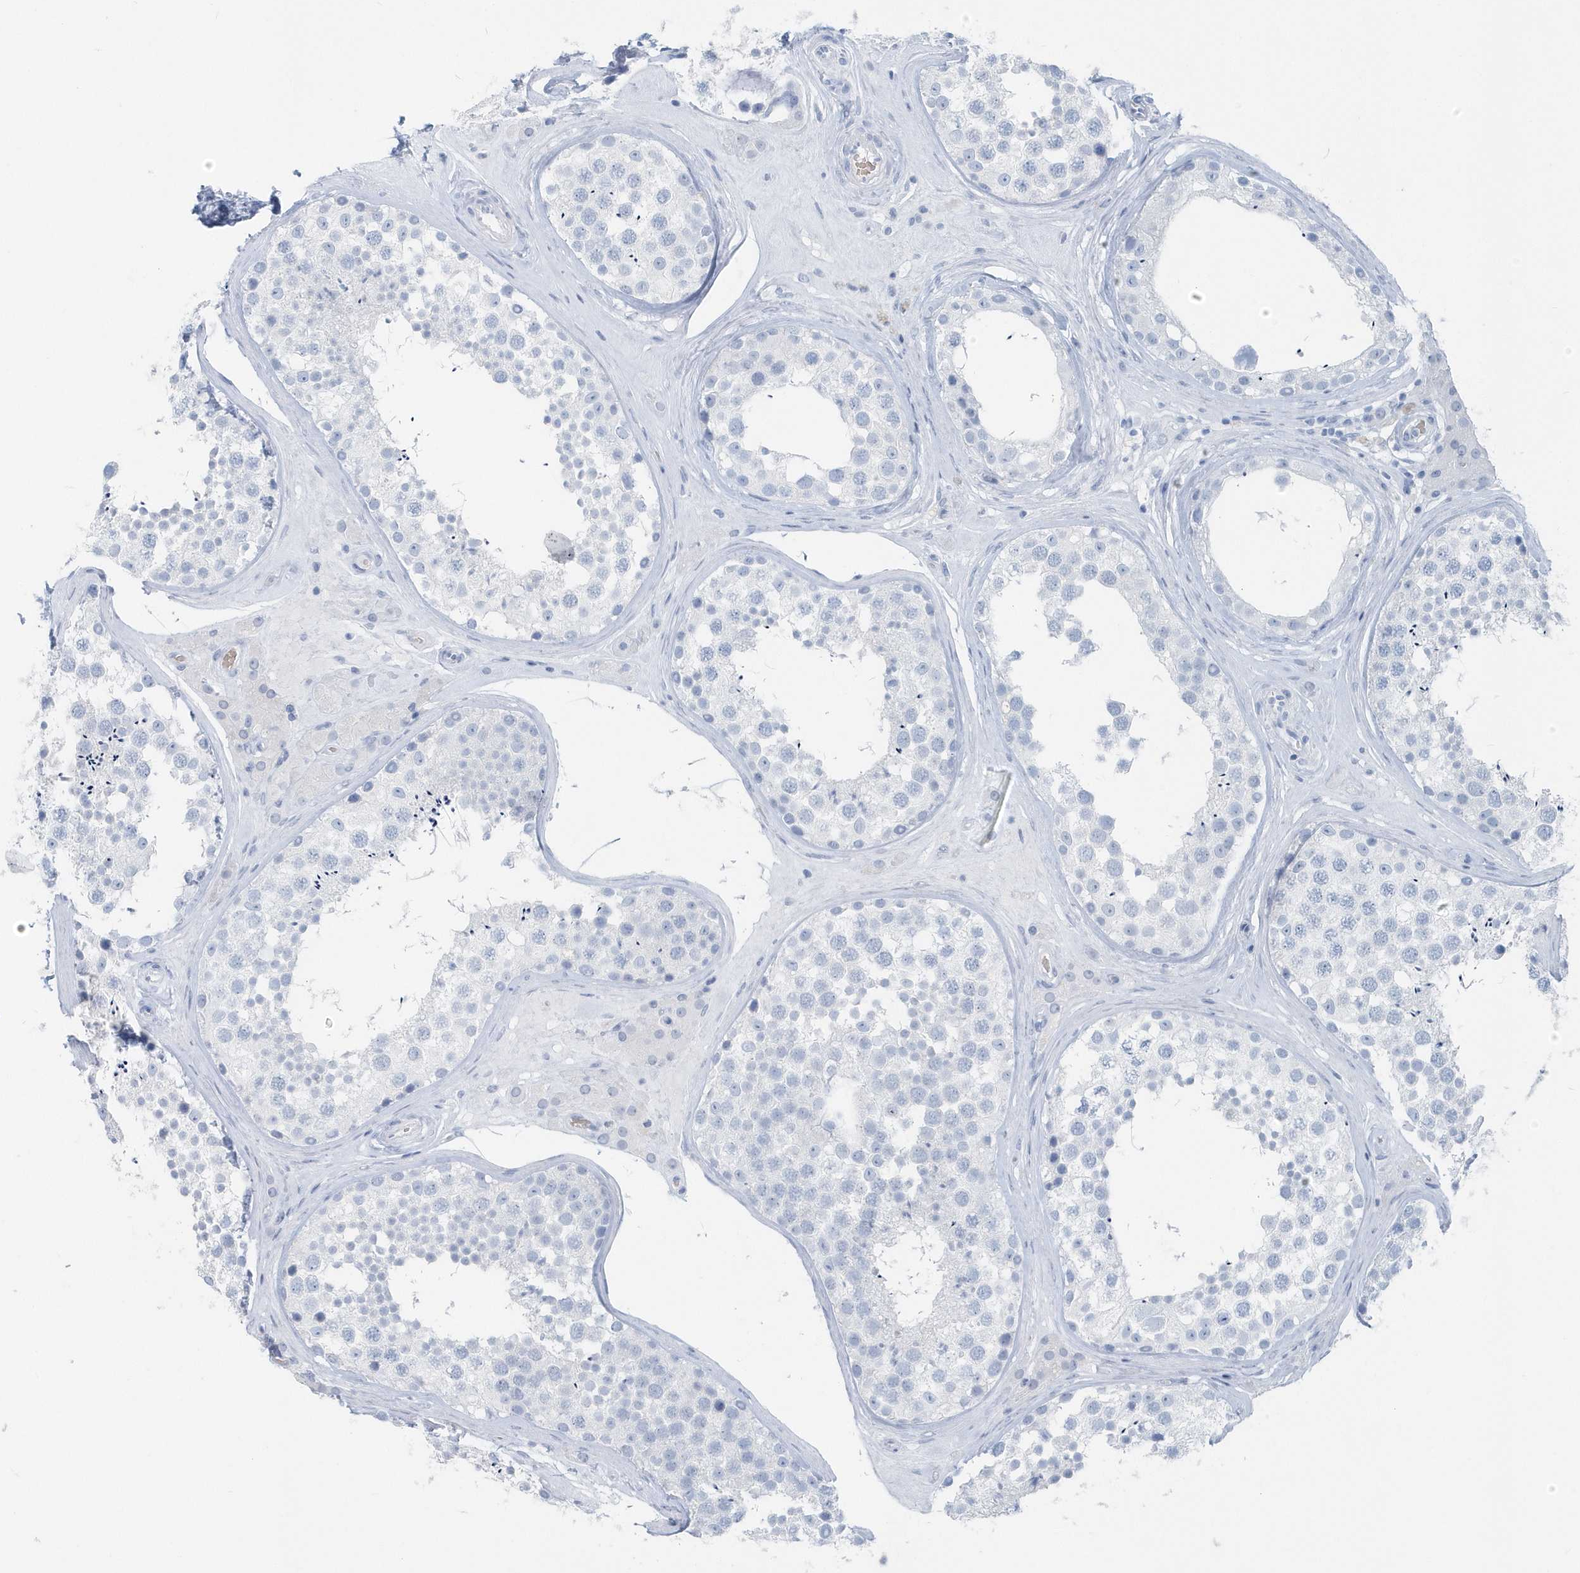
{"staining": {"intensity": "negative", "quantity": "none", "location": "none"}, "tissue": "testis", "cell_type": "Cells in seminiferous ducts", "image_type": "normal", "snomed": [{"axis": "morphology", "description": "Normal tissue, NOS"}, {"axis": "topography", "description": "Testis"}], "caption": "The micrograph shows no staining of cells in seminiferous ducts in benign testis.", "gene": "HBA2", "patient": {"sex": "male", "age": 46}}